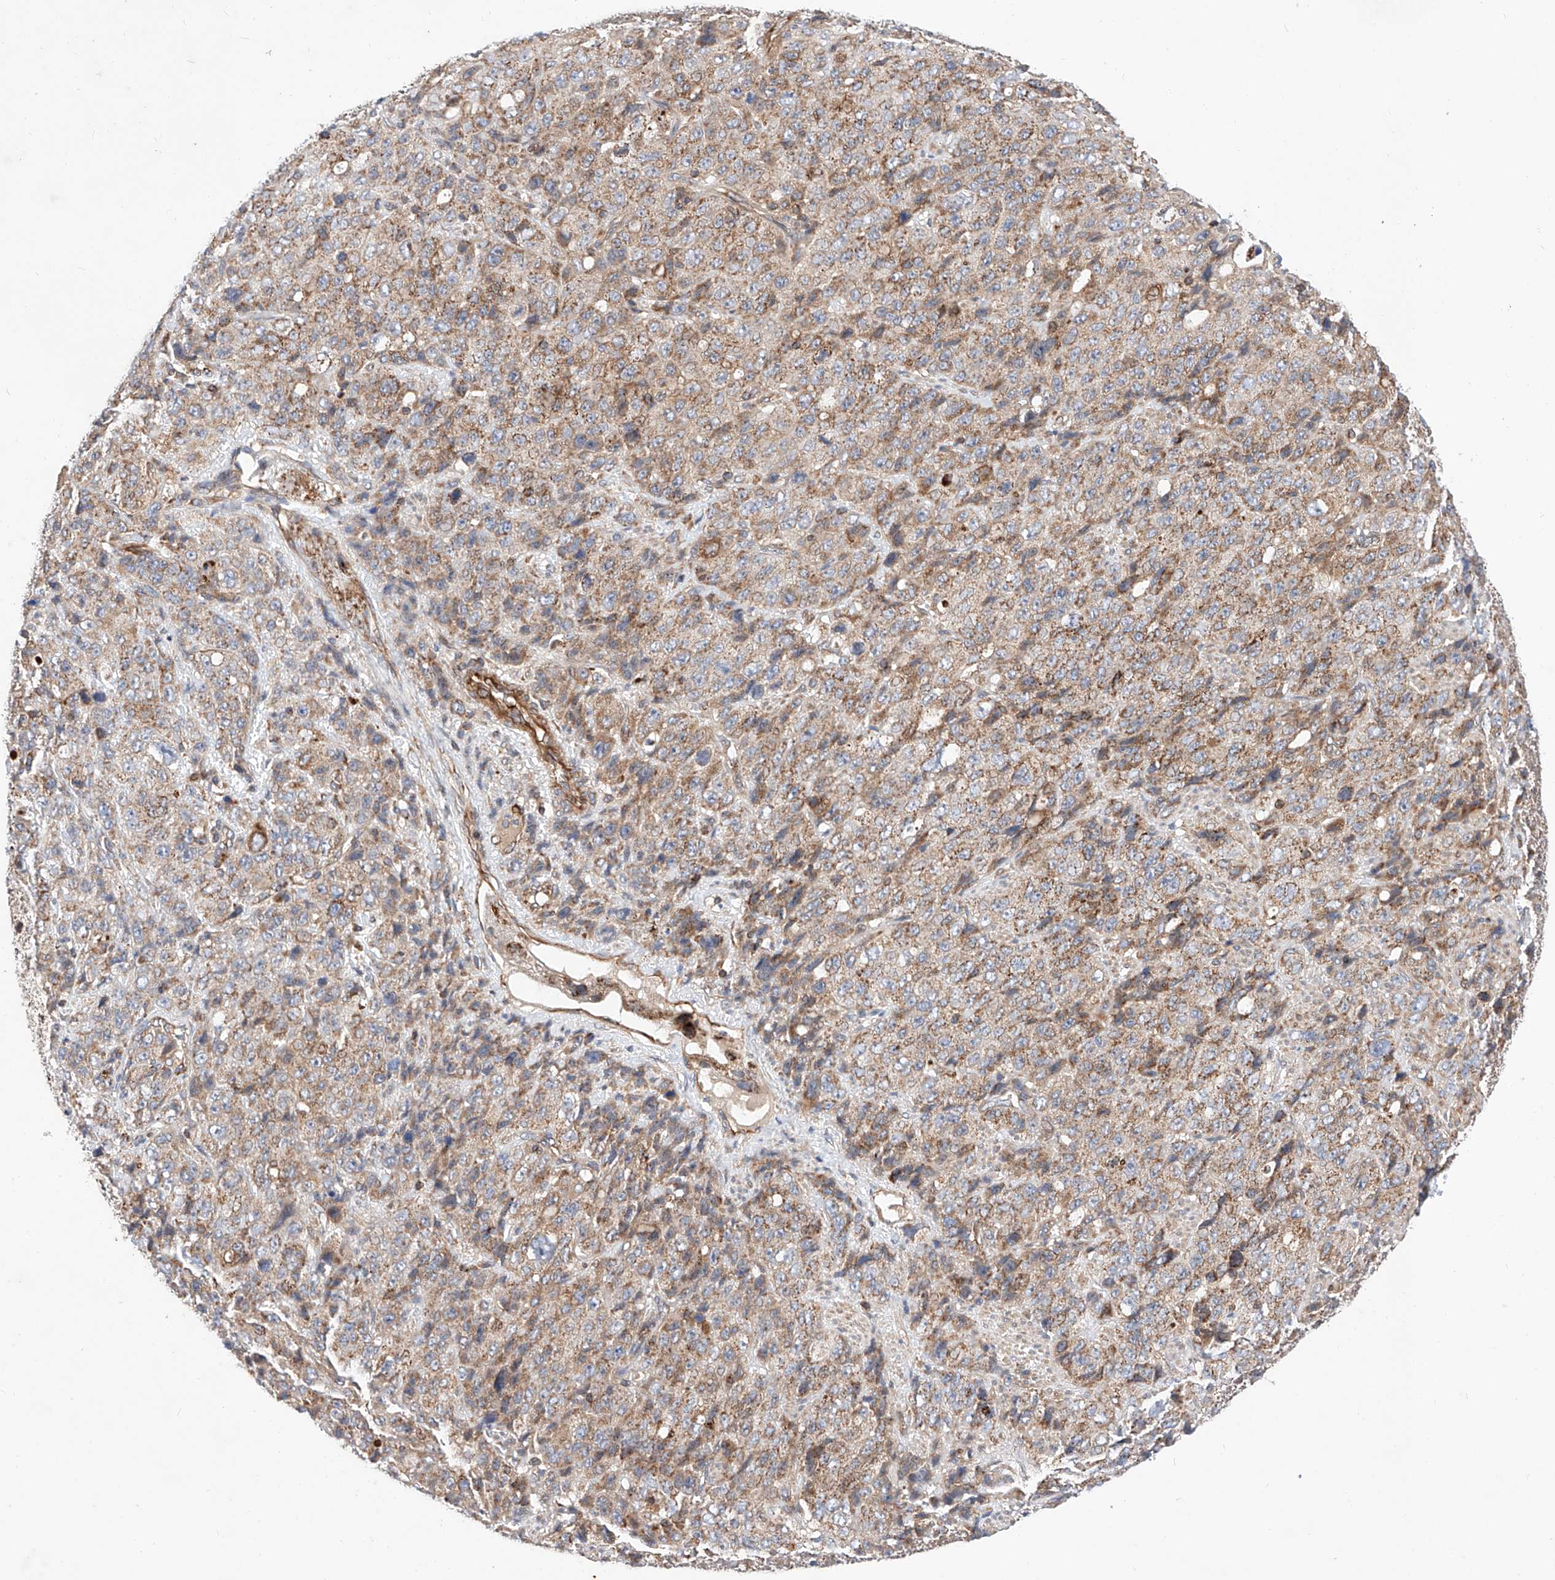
{"staining": {"intensity": "moderate", "quantity": "25%-75%", "location": "cytoplasmic/membranous"}, "tissue": "stomach cancer", "cell_type": "Tumor cells", "image_type": "cancer", "snomed": [{"axis": "morphology", "description": "Adenocarcinoma, NOS"}, {"axis": "topography", "description": "Stomach"}], "caption": "Protein analysis of stomach cancer (adenocarcinoma) tissue demonstrates moderate cytoplasmic/membranous staining in about 25%-75% of tumor cells. The staining is performed using DAB (3,3'-diaminobenzidine) brown chromogen to label protein expression. The nuclei are counter-stained blue using hematoxylin.", "gene": "NR1D1", "patient": {"sex": "male", "age": 48}}